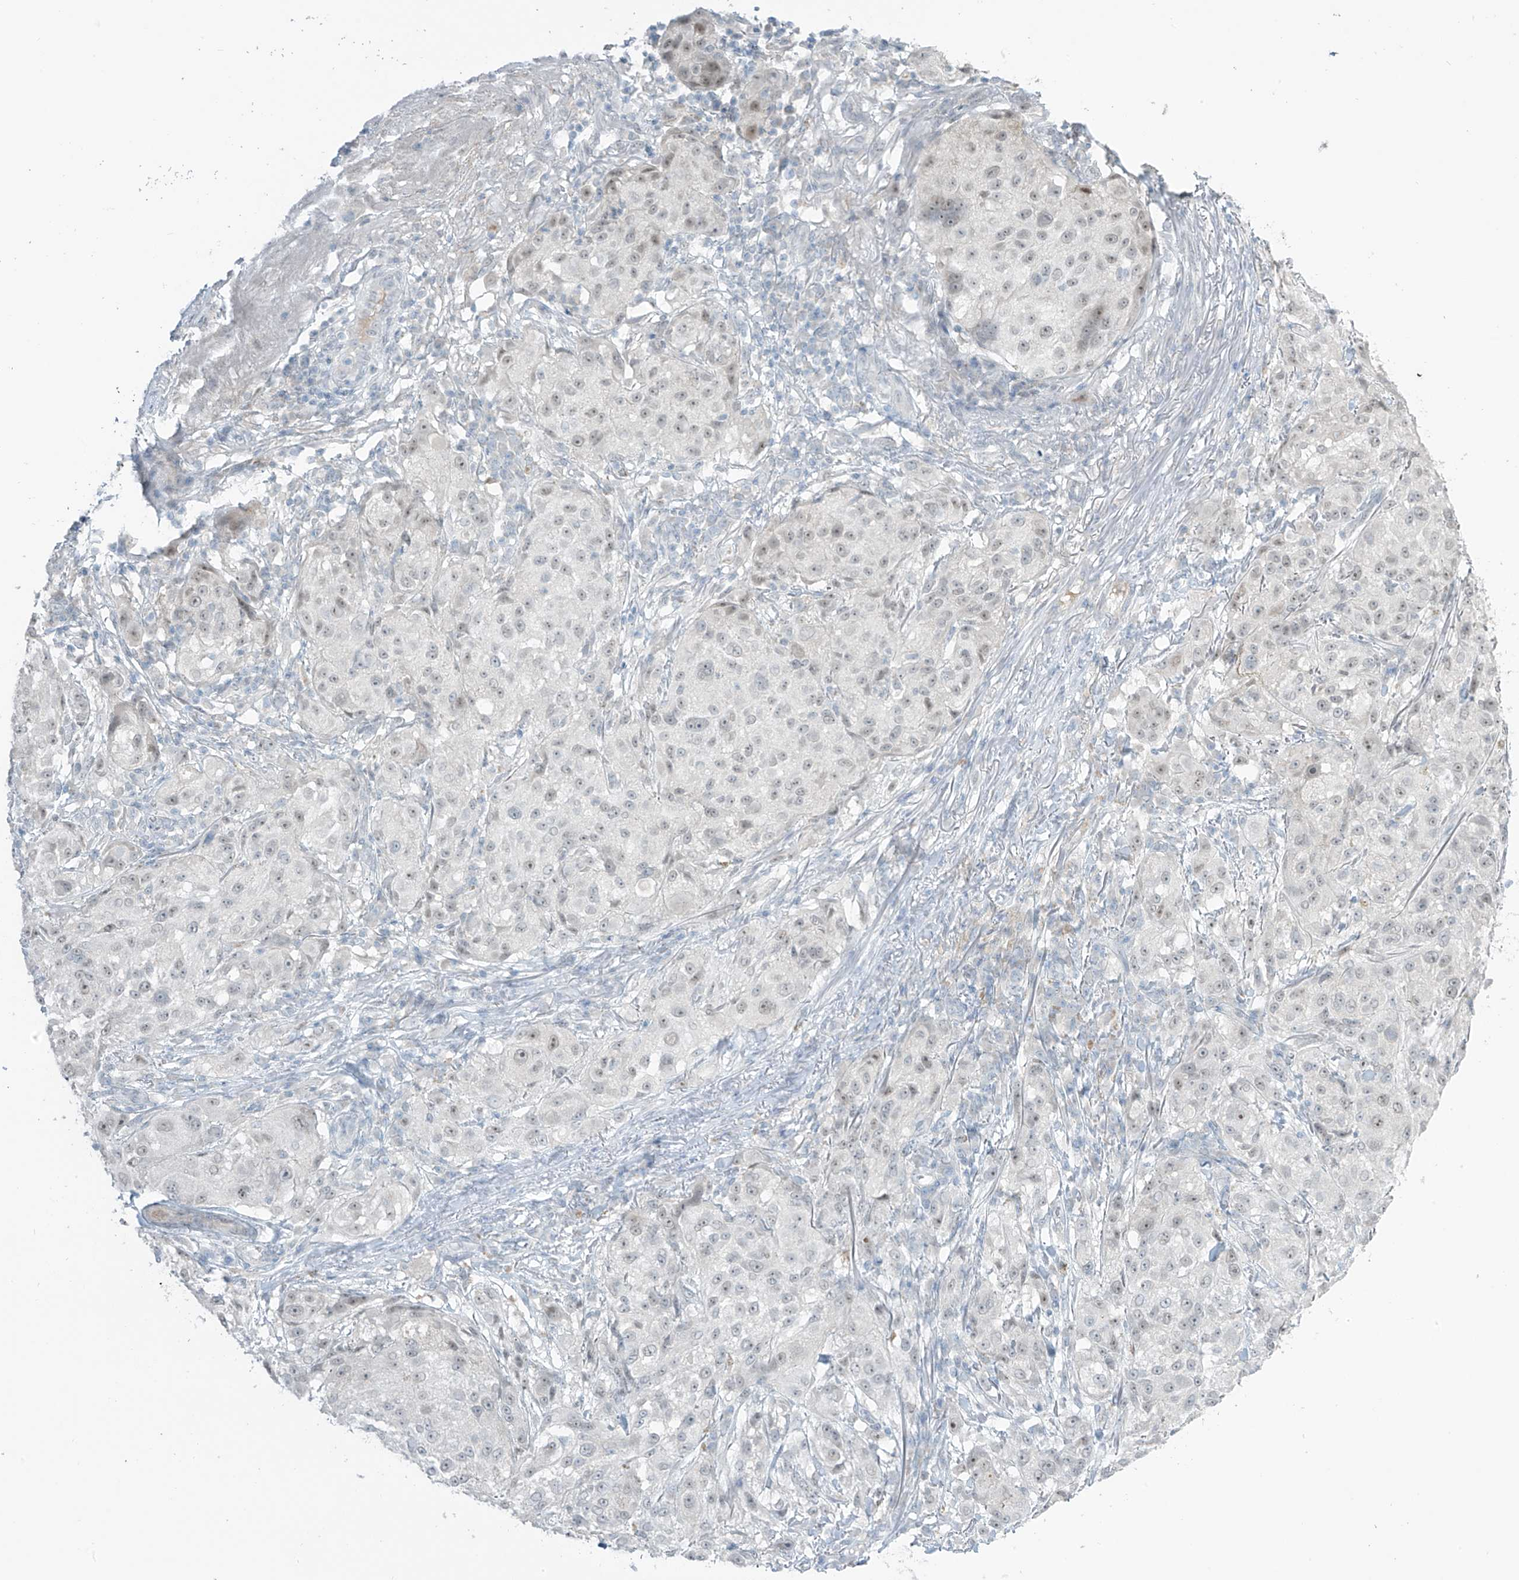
{"staining": {"intensity": "weak", "quantity": "<25%", "location": "nuclear"}, "tissue": "melanoma", "cell_type": "Tumor cells", "image_type": "cancer", "snomed": [{"axis": "morphology", "description": "Necrosis, NOS"}, {"axis": "morphology", "description": "Malignant melanoma, NOS"}, {"axis": "topography", "description": "Skin"}], "caption": "Protein analysis of melanoma exhibits no significant expression in tumor cells. (DAB immunohistochemistry (IHC) visualized using brightfield microscopy, high magnification).", "gene": "PRDM6", "patient": {"sex": "female", "age": 87}}